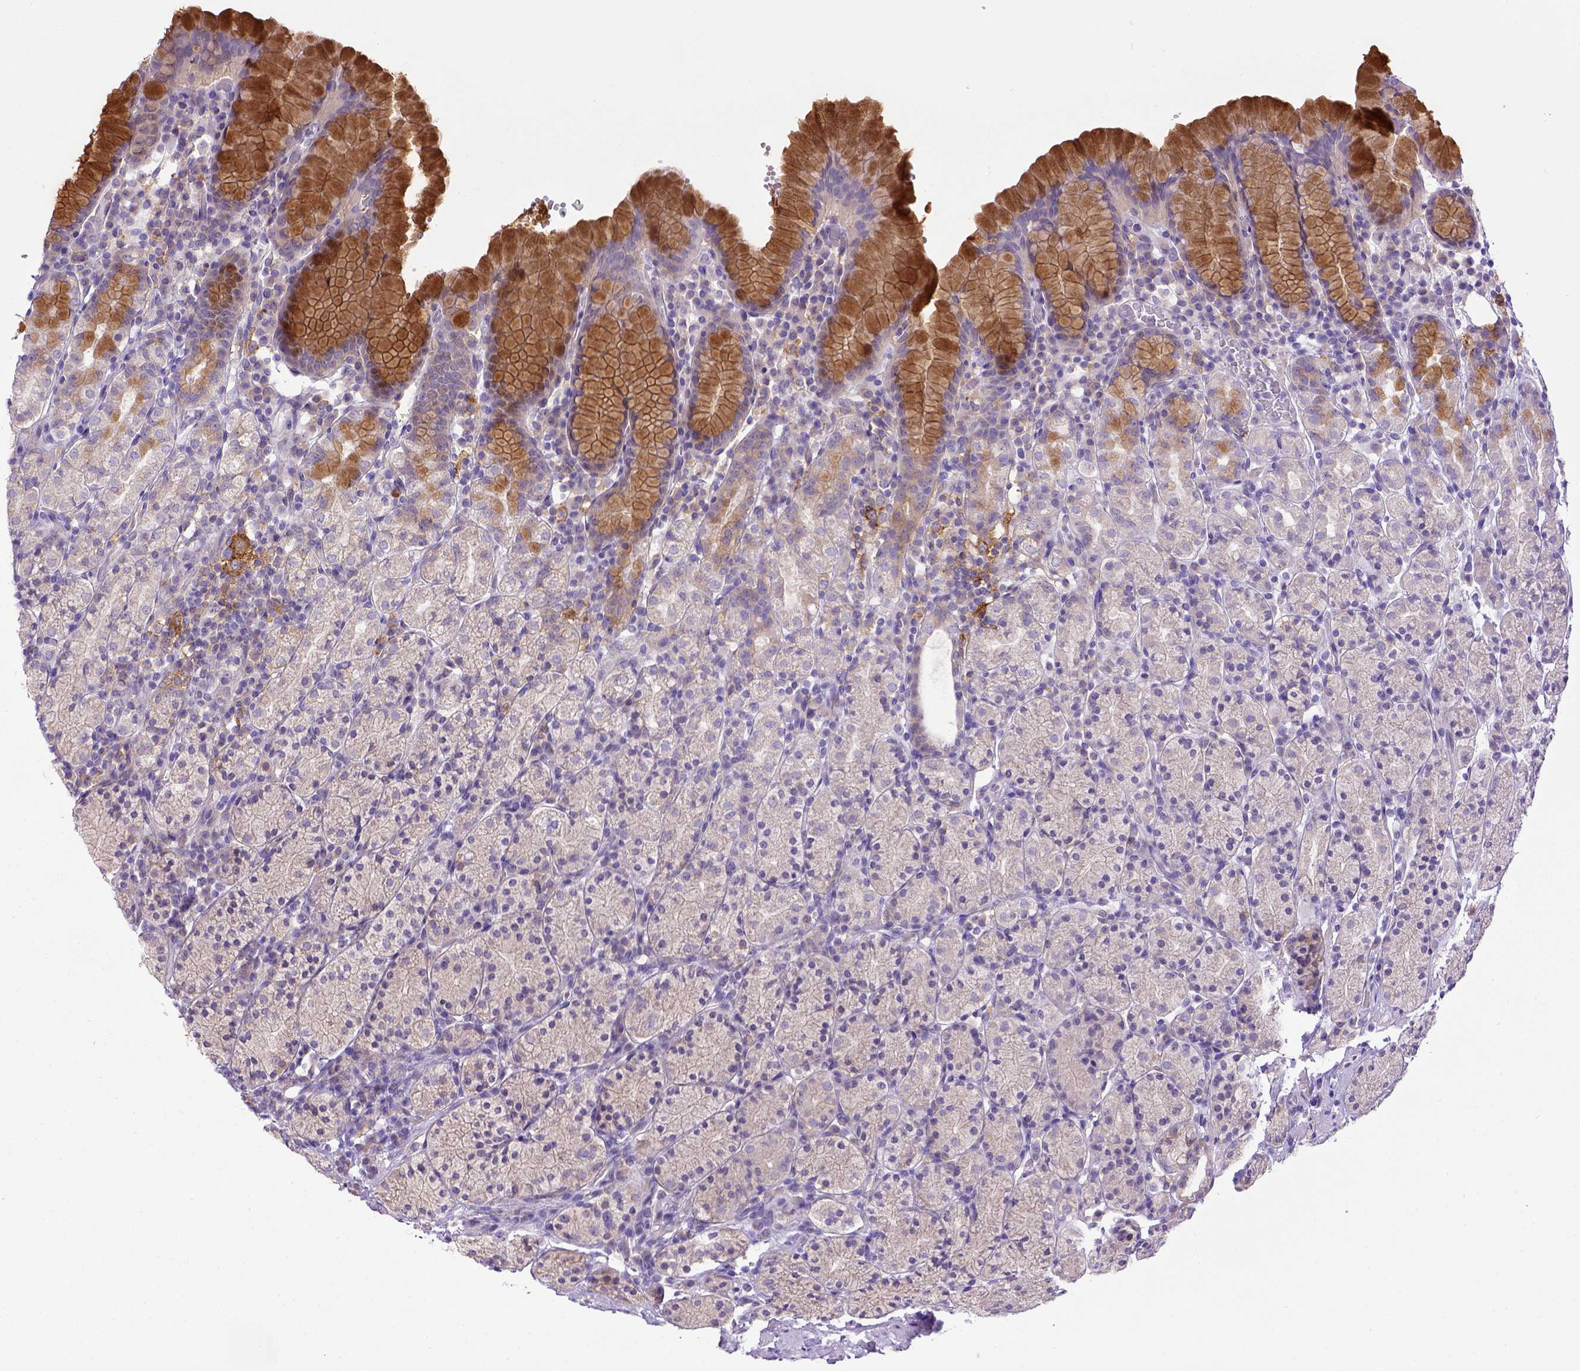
{"staining": {"intensity": "moderate", "quantity": "25%-75%", "location": "cytoplasmic/membranous"}, "tissue": "stomach", "cell_type": "Glandular cells", "image_type": "normal", "snomed": [{"axis": "morphology", "description": "Normal tissue, NOS"}, {"axis": "topography", "description": "Stomach, upper"}, {"axis": "topography", "description": "Stomach"}], "caption": "The immunohistochemical stain labels moderate cytoplasmic/membranous positivity in glandular cells of benign stomach. (Stains: DAB (3,3'-diaminobenzidine) in brown, nuclei in blue, Microscopy: brightfield microscopy at high magnification).", "gene": "CD40", "patient": {"sex": "male", "age": 62}}